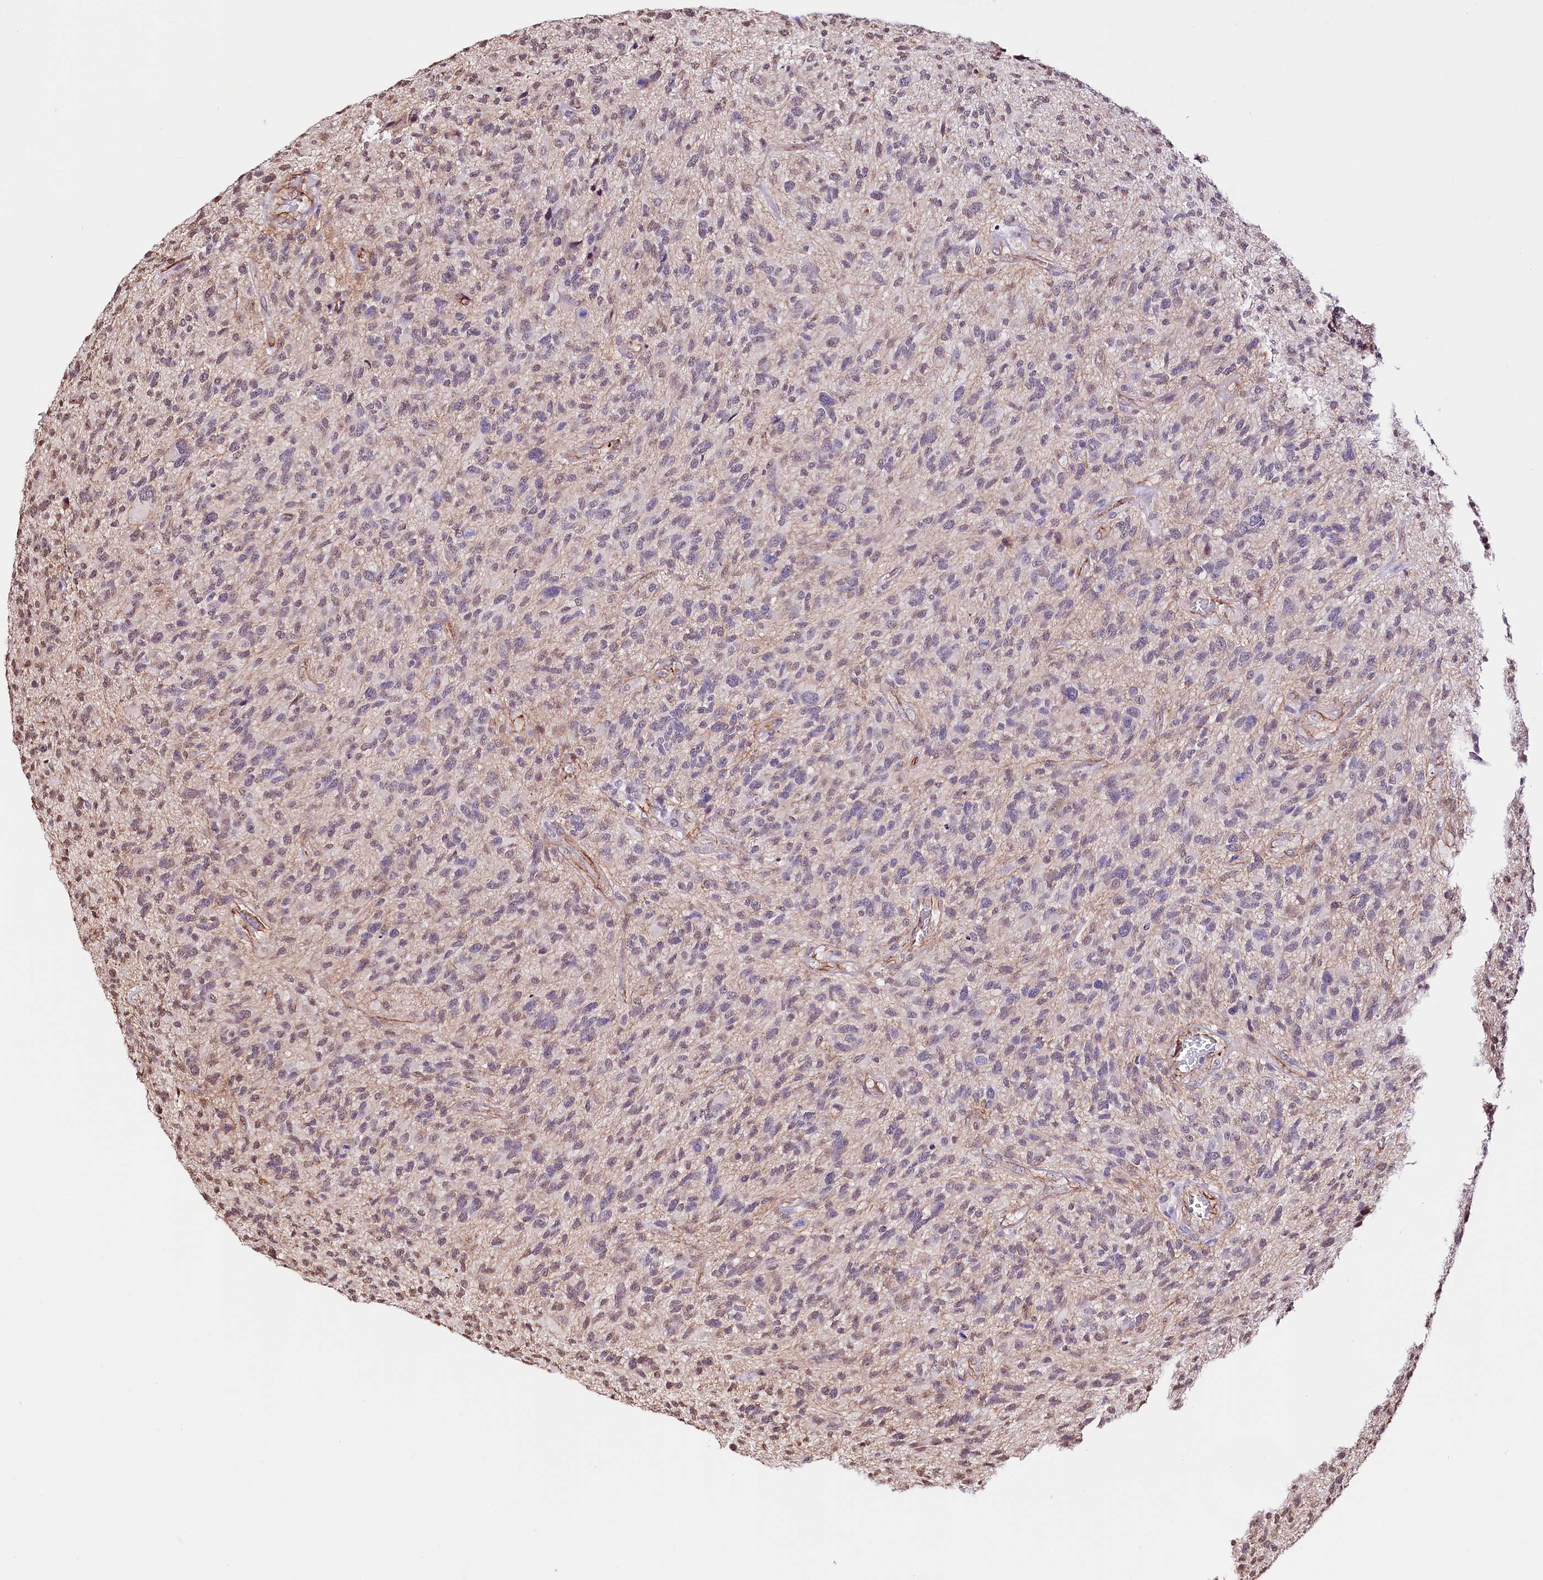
{"staining": {"intensity": "negative", "quantity": "none", "location": "none"}, "tissue": "glioma", "cell_type": "Tumor cells", "image_type": "cancer", "snomed": [{"axis": "morphology", "description": "Glioma, malignant, High grade"}, {"axis": "topography", "description": "Brain"}], "caption": "The IHC histopathology image has no significant staining in tumor cells of malignant glioma (high-grade) tissue. (DAB (3,3'-diaminobenzidine) immunohistochemistry (IHC) visualized using brightfield microscopy, high magnification).", "gene": "ST7", "patient": {"sex": "male", "age": 47}}